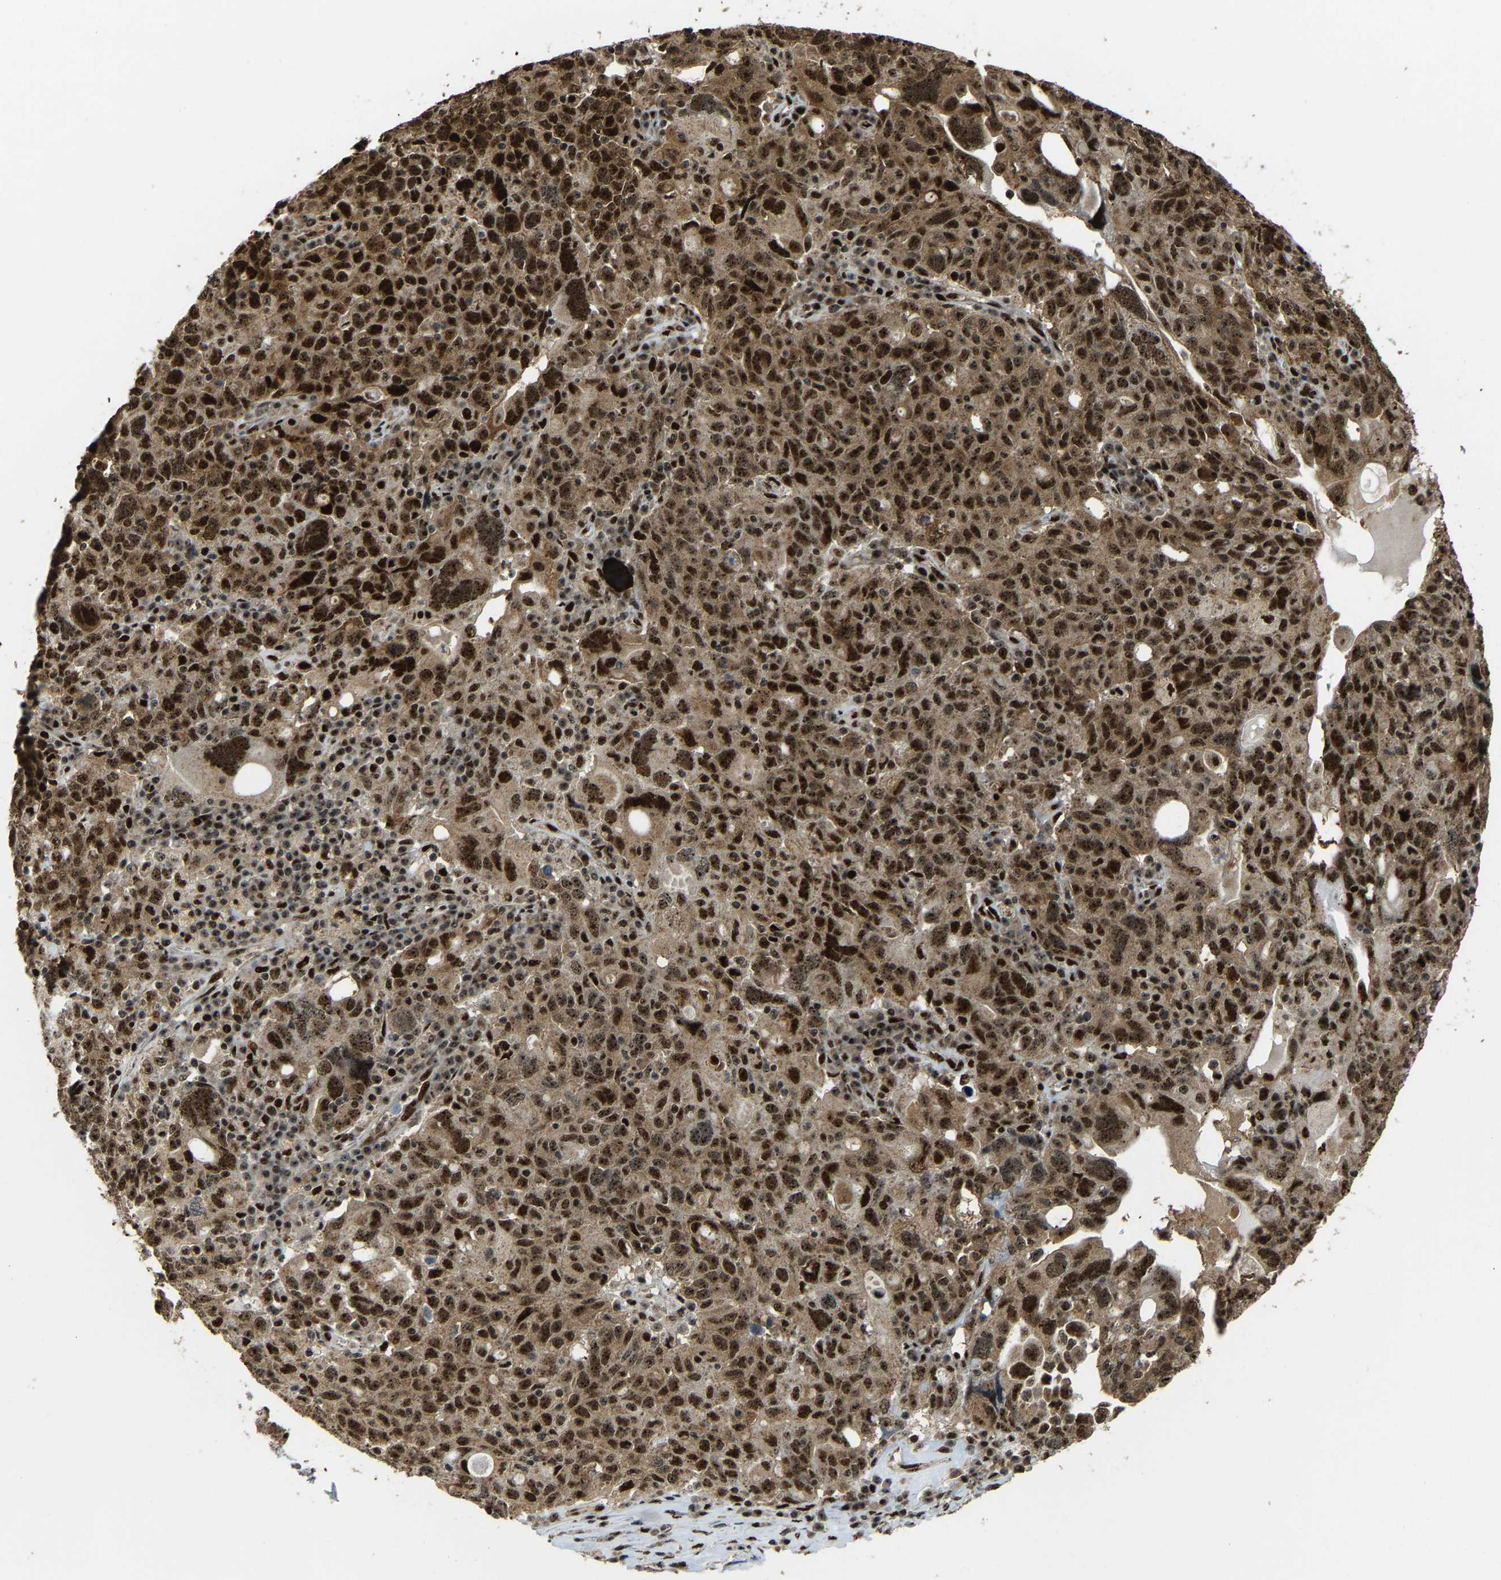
{"staining": {"intensity": "strong", "quantity": ">75%", "location": "cytoplasmic/membranous,nuclear"}, "tissue": "ovarian cancer", "cell_type": "Tumor cells", "image_type": "cancer", "snomed": [{"axis": "morphology", "description": "Carcinoma, endometroid"}, {"axis": "topography", "description": "Ovary"}], "caption": "This is an image of IHC staining of ovarian cancer, which shows strong expression in the cytoplasmic/membranous and nuclear of tumor cells.", "gene": "ZNF687", "patient": {"sex": "female", "age": 62}}